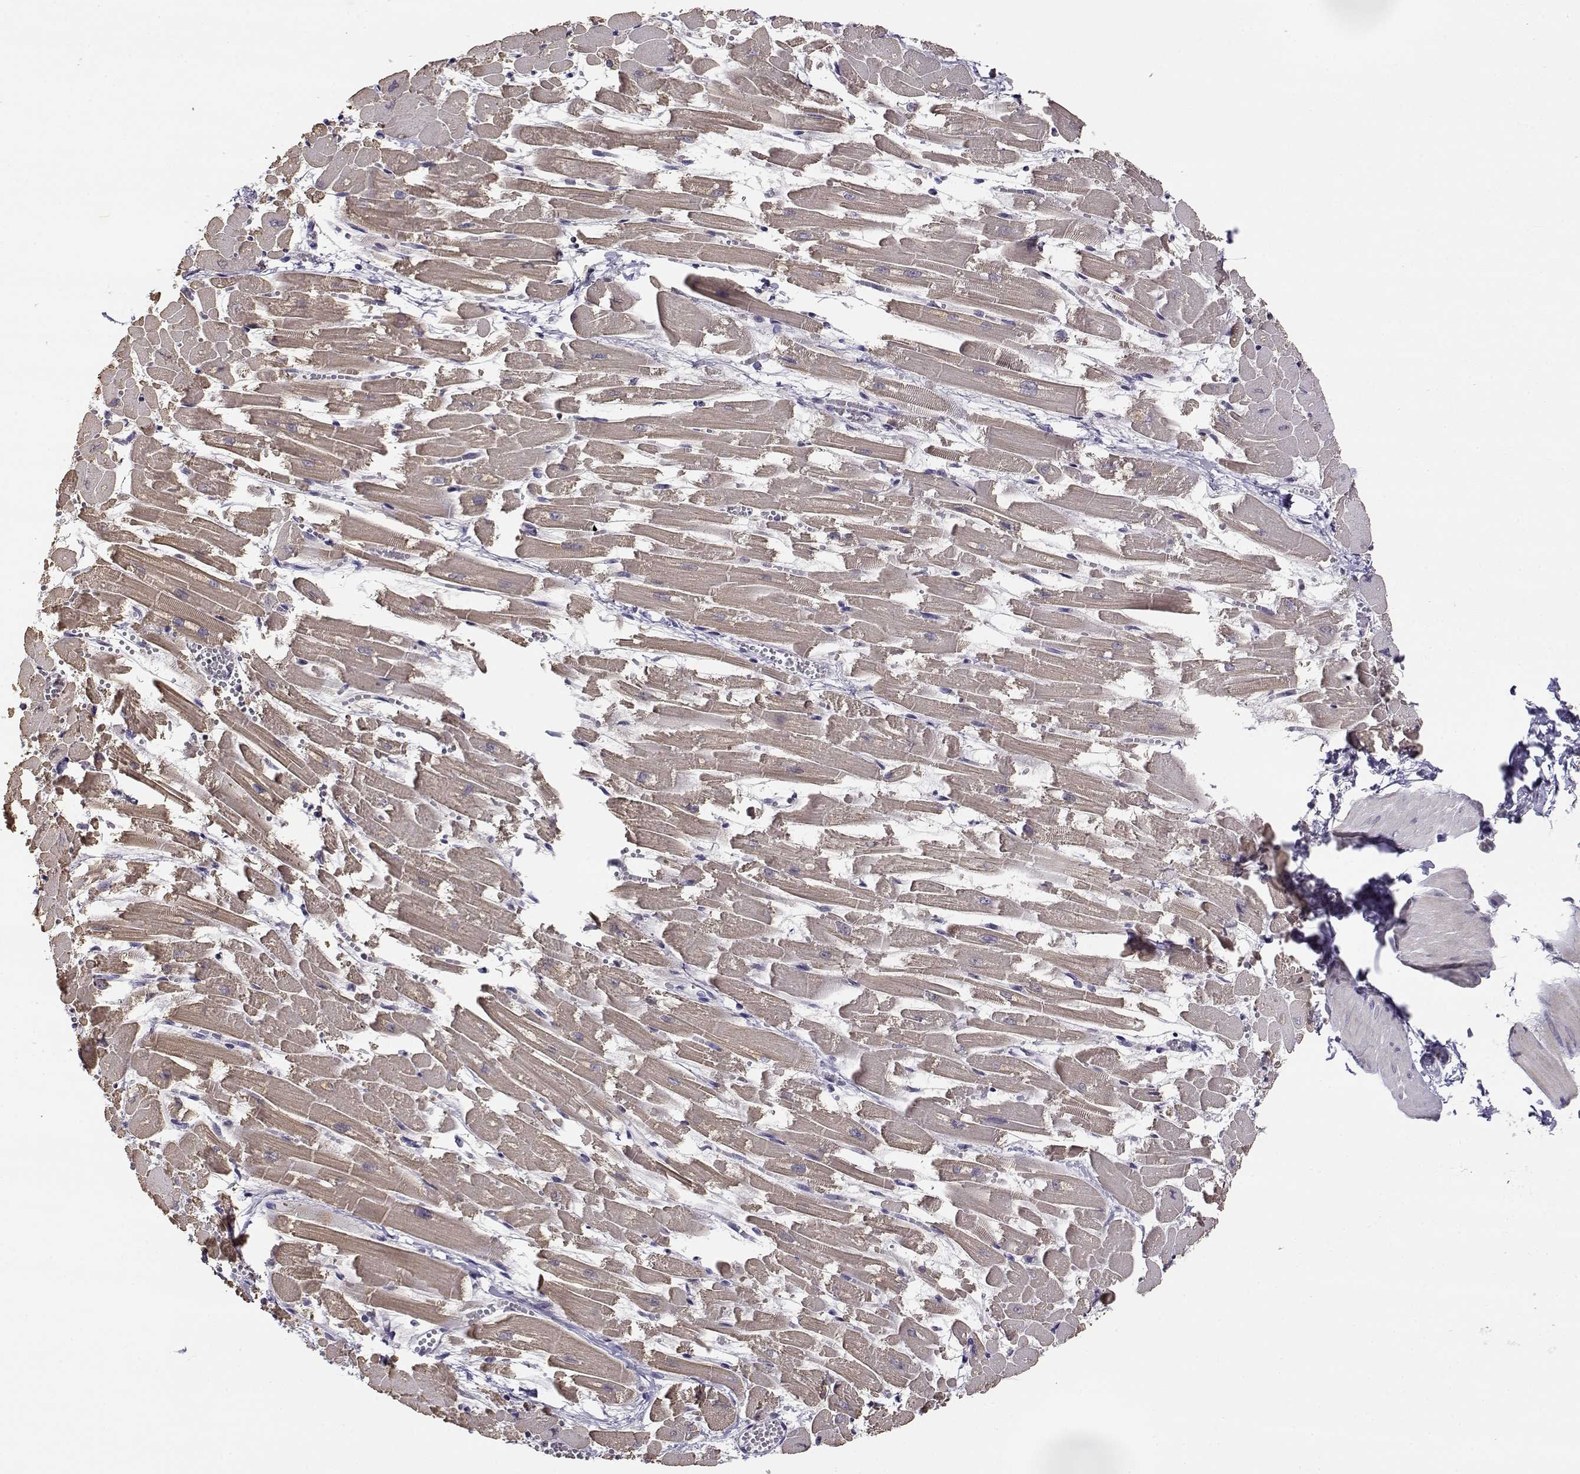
{"staining": {"intensity": "negative", "quantity": "none", "location": "none"}, "tissue": "heart muscle", "cell_type": "Cardiomyocytes", "image_type": "normal", "snomed": [{"axis": "morphology", "description": "Normal tissue, NOS"}, {"axis": "topography", "description": "Heart"}], "caption": "Cardiomyocytes are negative for protein expression in normal human heart muscle. Nuclei are stained in blue.", "gene": "RHOXF2", "patient": {"sex": "female", "age": 52}}